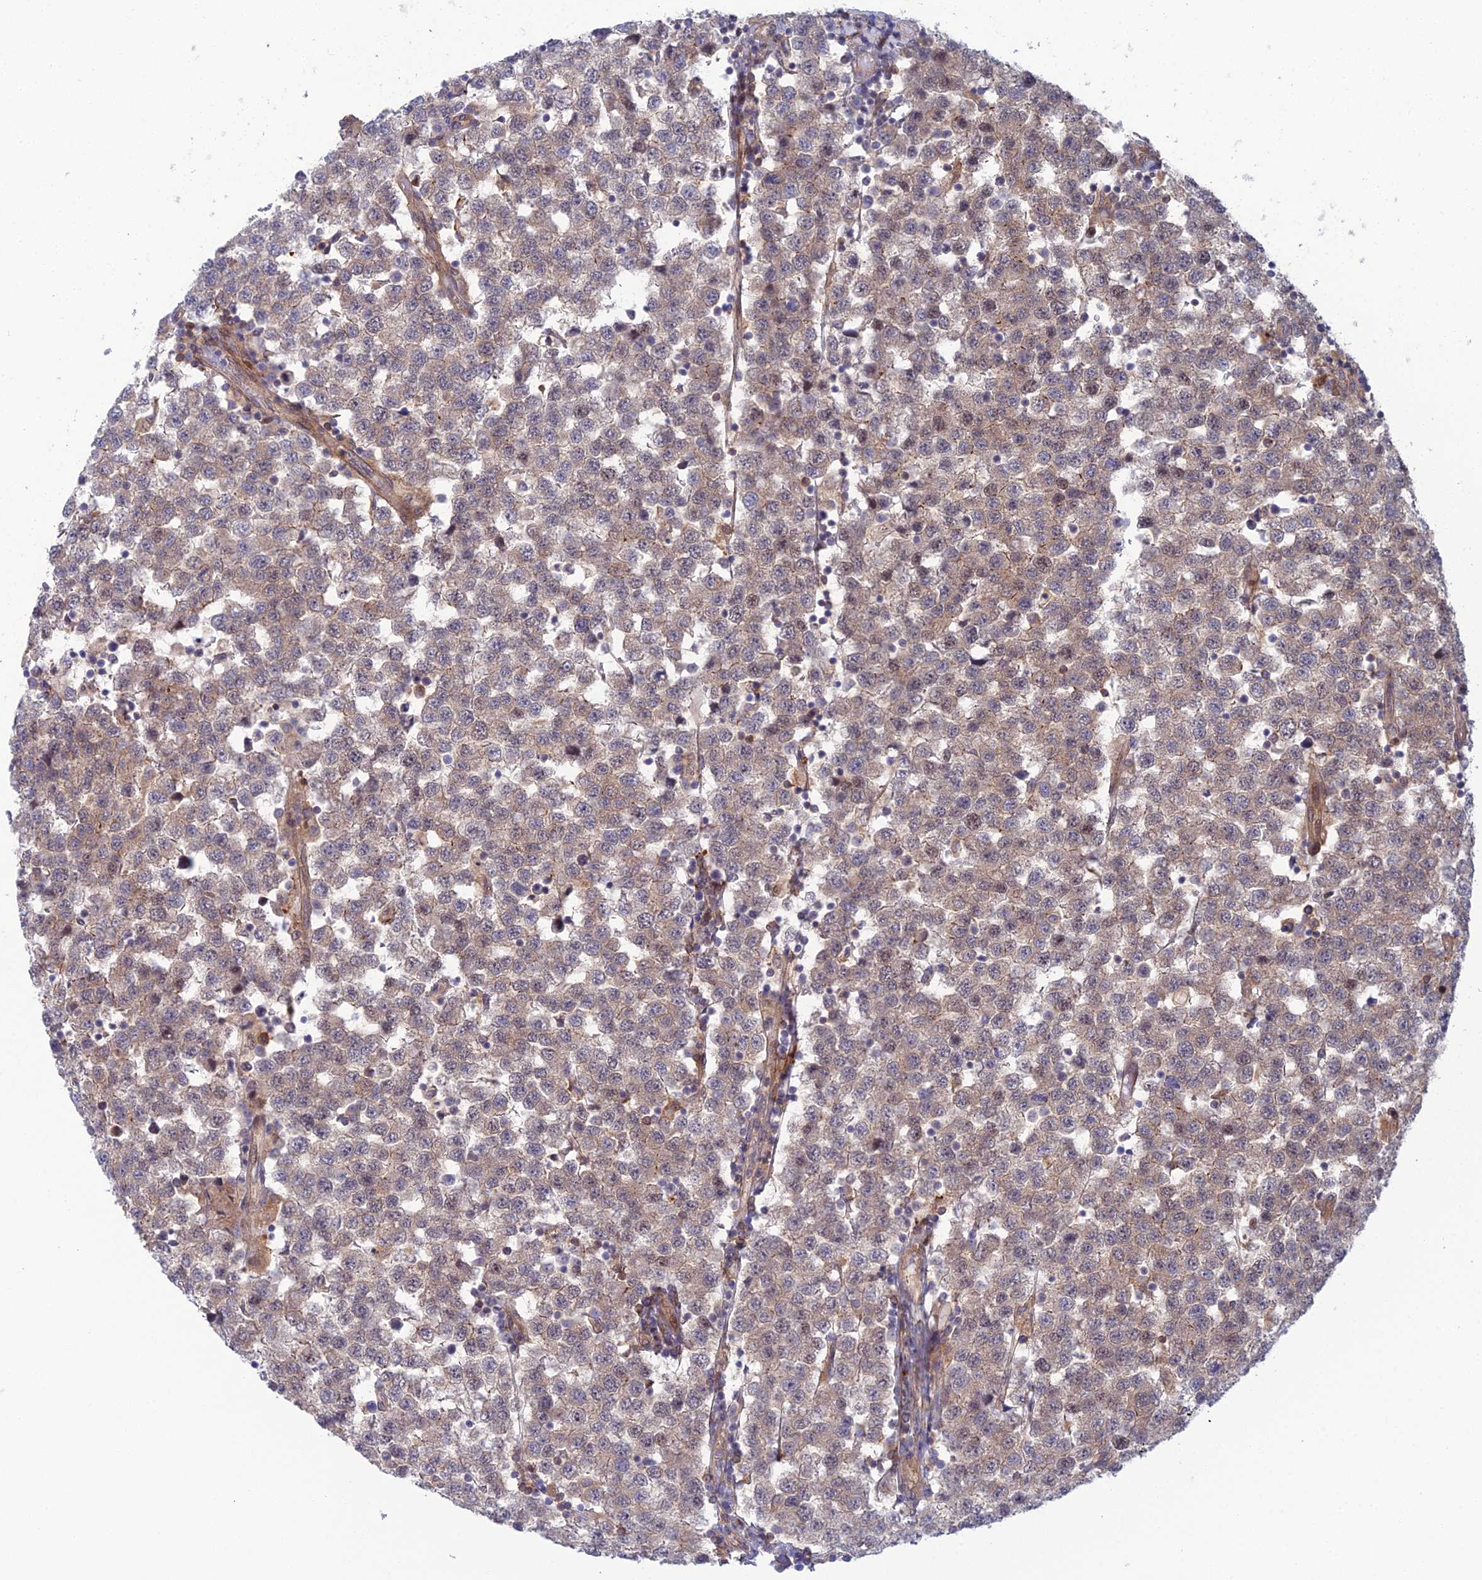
{"staining": {"intensity": "weak", "quantity": ">75%", "location": "cytoplasmic/membranous"}, "tissue": "testis cancer", "cell_type": "Tumor cells", "image_type": "cancer", "snomed": [{"axis": "morphology", "description": "Seminoma, NOS"}, {"axis": "topography", "description": "Testis"}], "caption": "IHC (DAB (3,3'-diaminobenzidine)) staining of human seminoma (testis) exhibits weak cytoplasmic/membranous protein positivity in approximately >75% of tumor cells.", "gene": "ABHD1", "patient": {"sex": "male", "age": 34}}